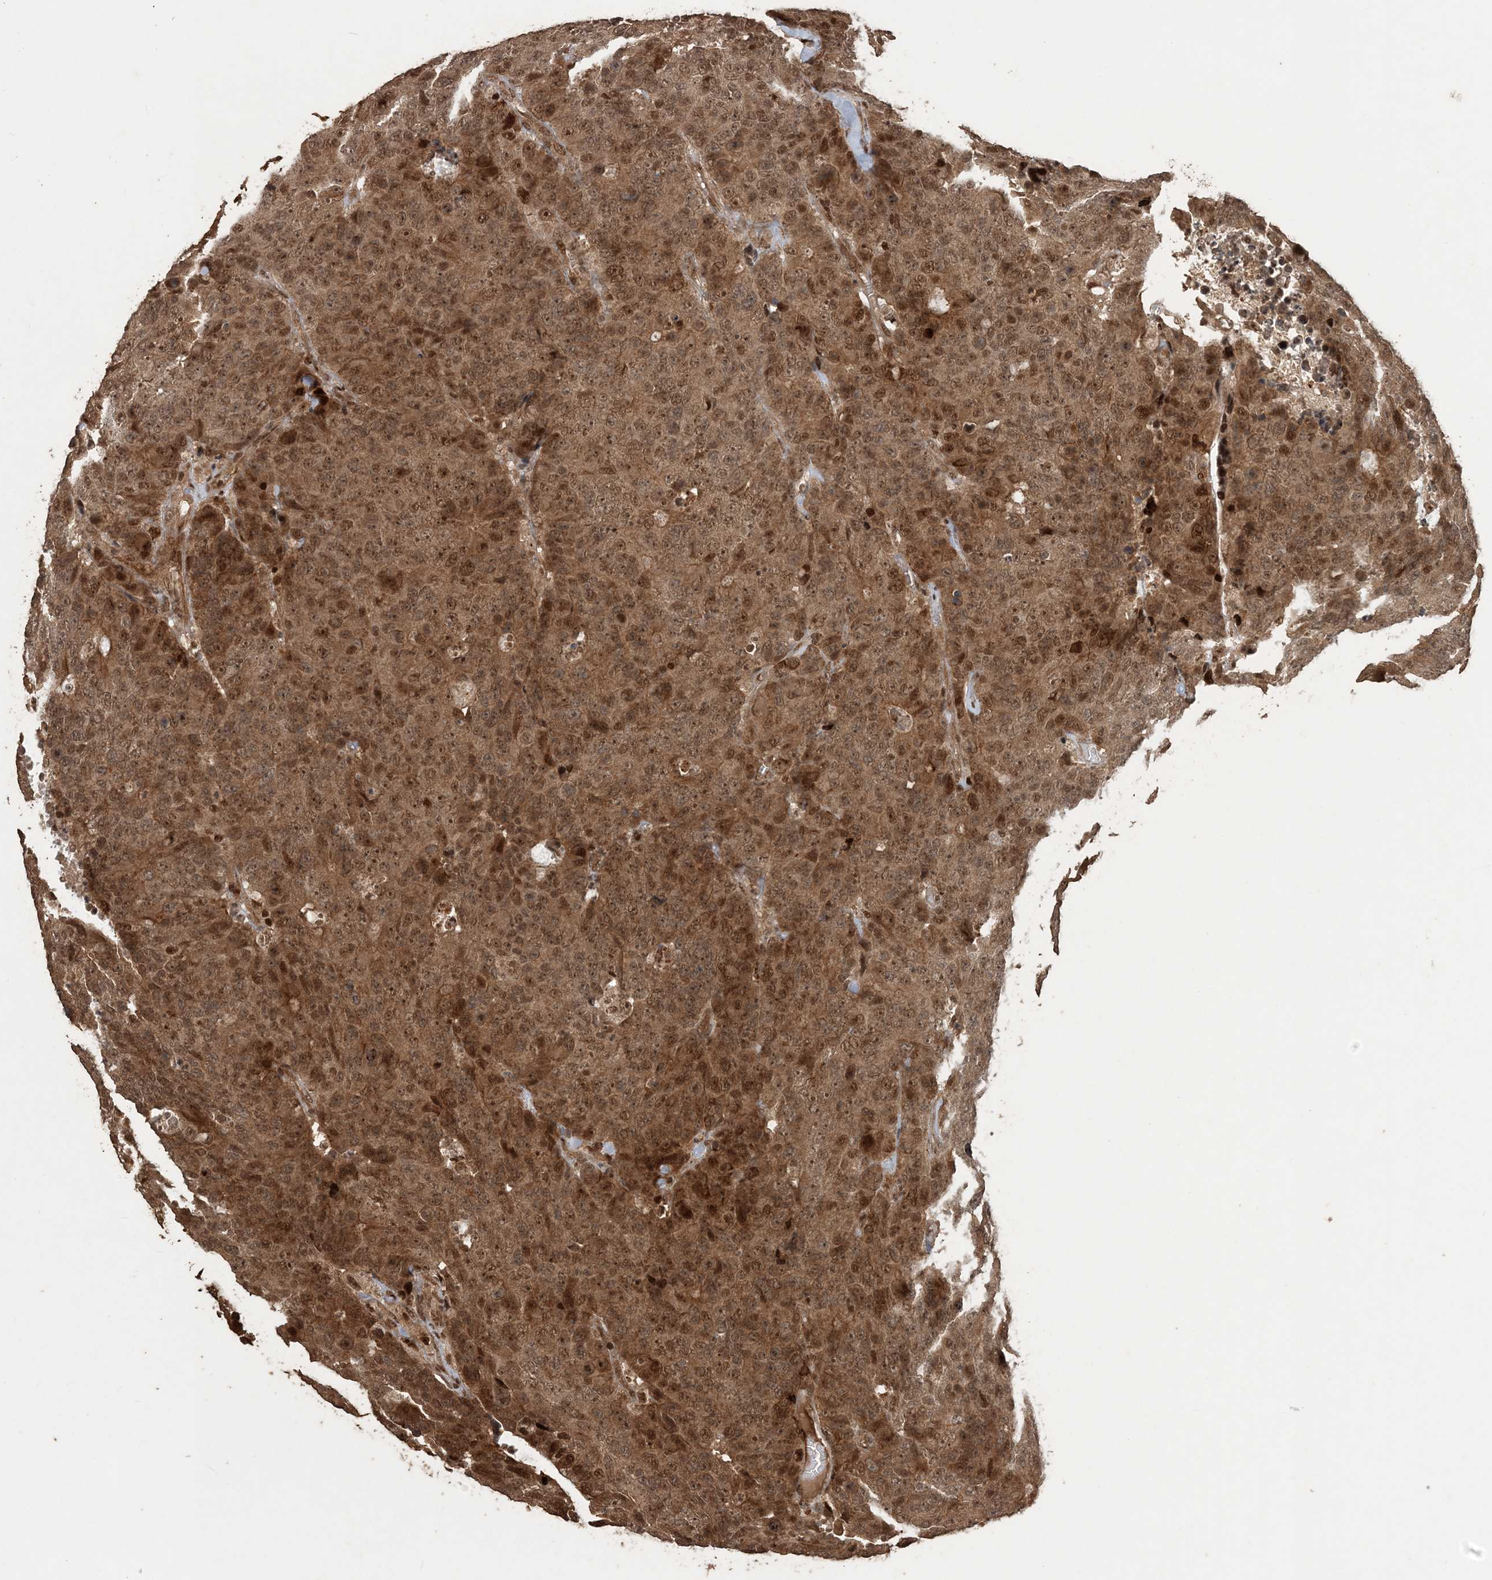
{"staining": {"intensity": "moderate", "quantity": ">75%", "location": "cytoplasmic/membranous,nuclear"}, "tissue": "colorectal cancer", "cell_type": "Tumor cells", "image_type": "cancer", "snomed": [{"axis": "morphology", "description": "Adenocarcinoma, NOS"}, {"axis": "topography", "description": "Colon"}], "caption": "The histopathology image exhibits staining of colorectal cancer, revealing moderate cytoplasmic/membranous and nuclear protein positivity (brown color) within tumor cells.", "gene": "ATP13A2", "patient": {"sex": "female", "age": 86}}